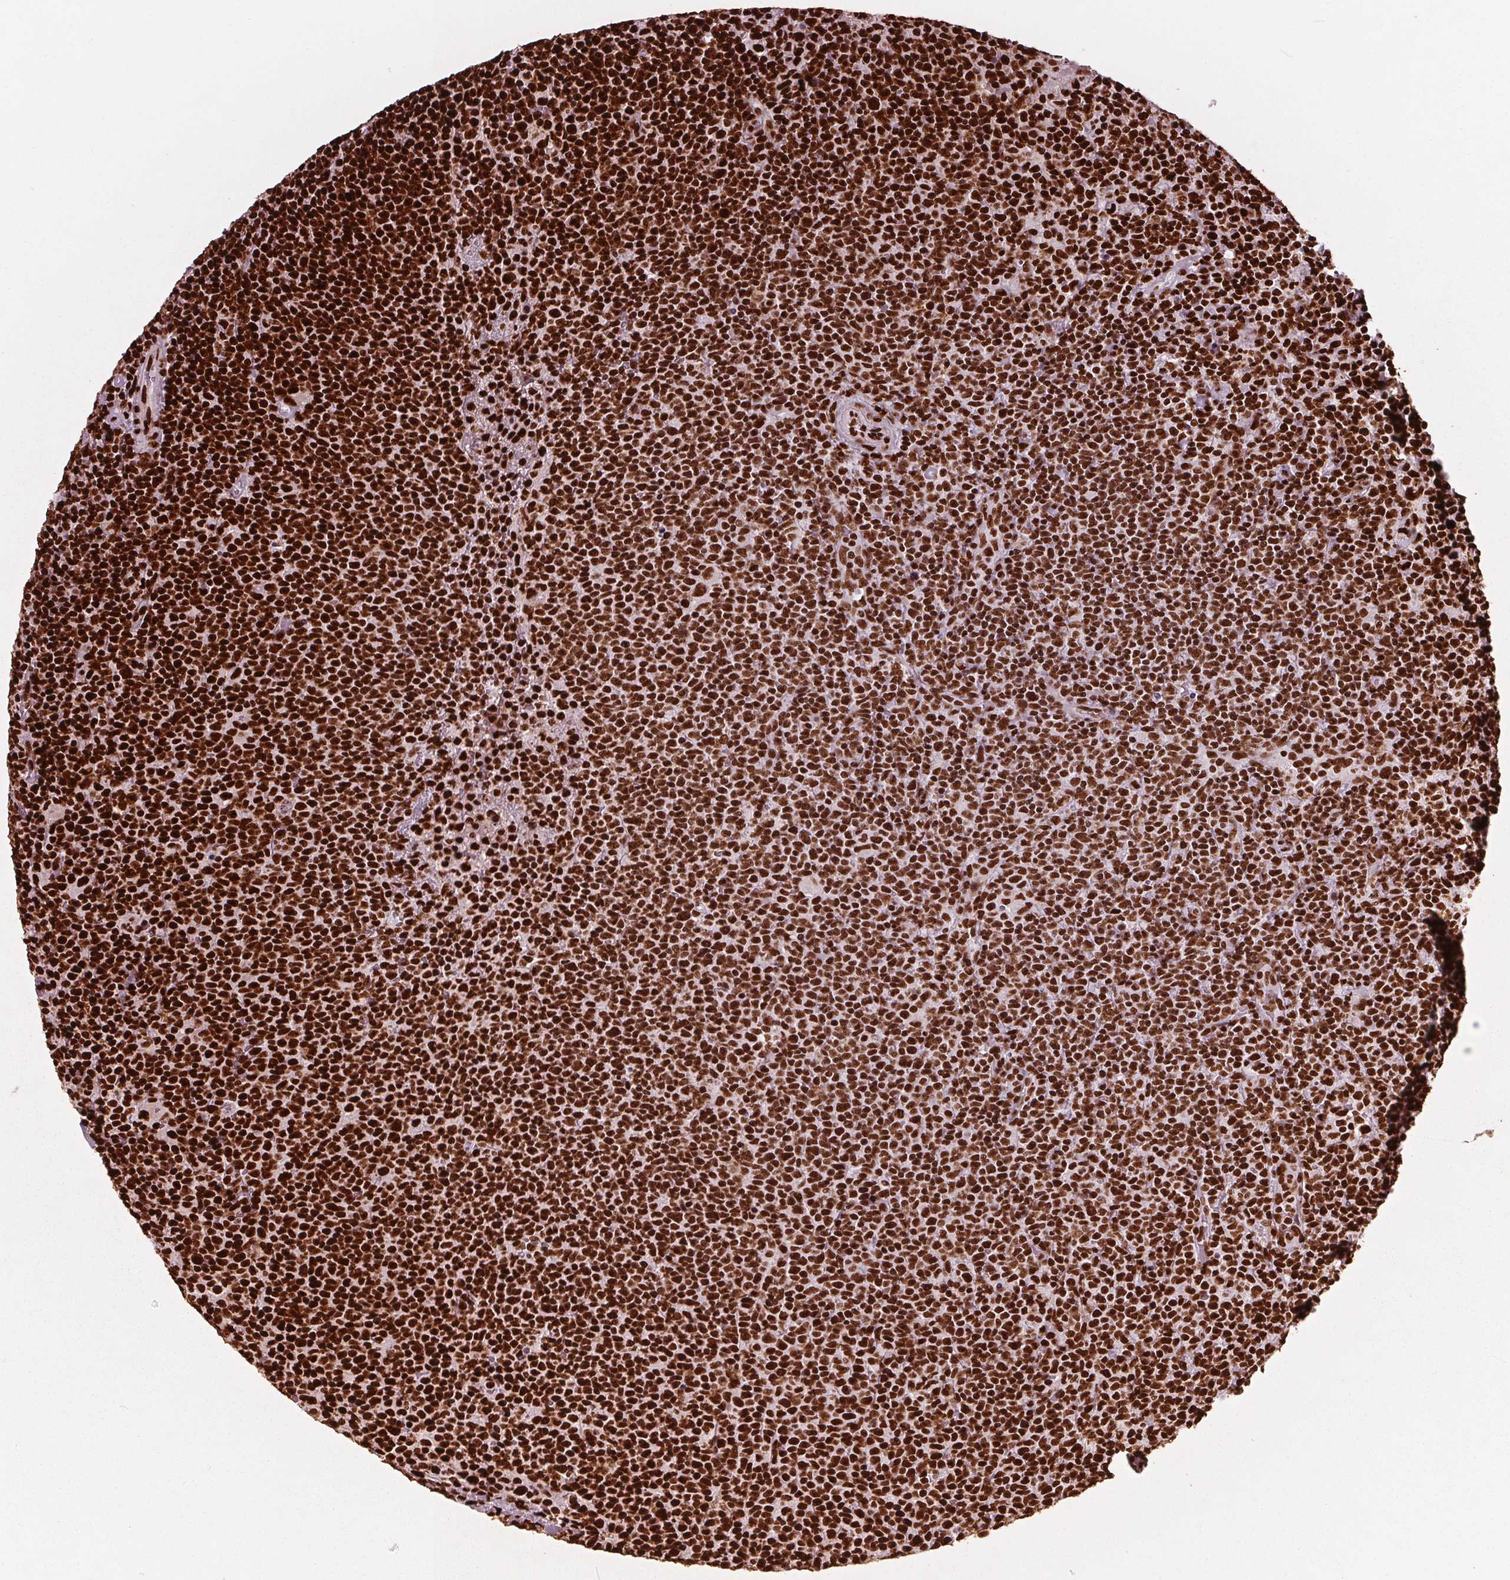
{"staining": {"intensity": "strong", "quantity": ">75%", "location": "nuclear"}, "tissue": "lymphoma", "cell_type": "Tumor cells", "image_type": "cancer", "snomed": [{"axis": "morphology", "description": "Malignant lymphoma, non-Hodgkin's type, High grade"}, {"axis": "topography", "description": "Lymph node"}], "caption": "The image displays immunohistochemical staining of lymphoma. There is strong nuclear staining is present in approximately >75% of tumor cells.", "gene": "BRD4", "patient": {"sex": "male", "age": 61}}